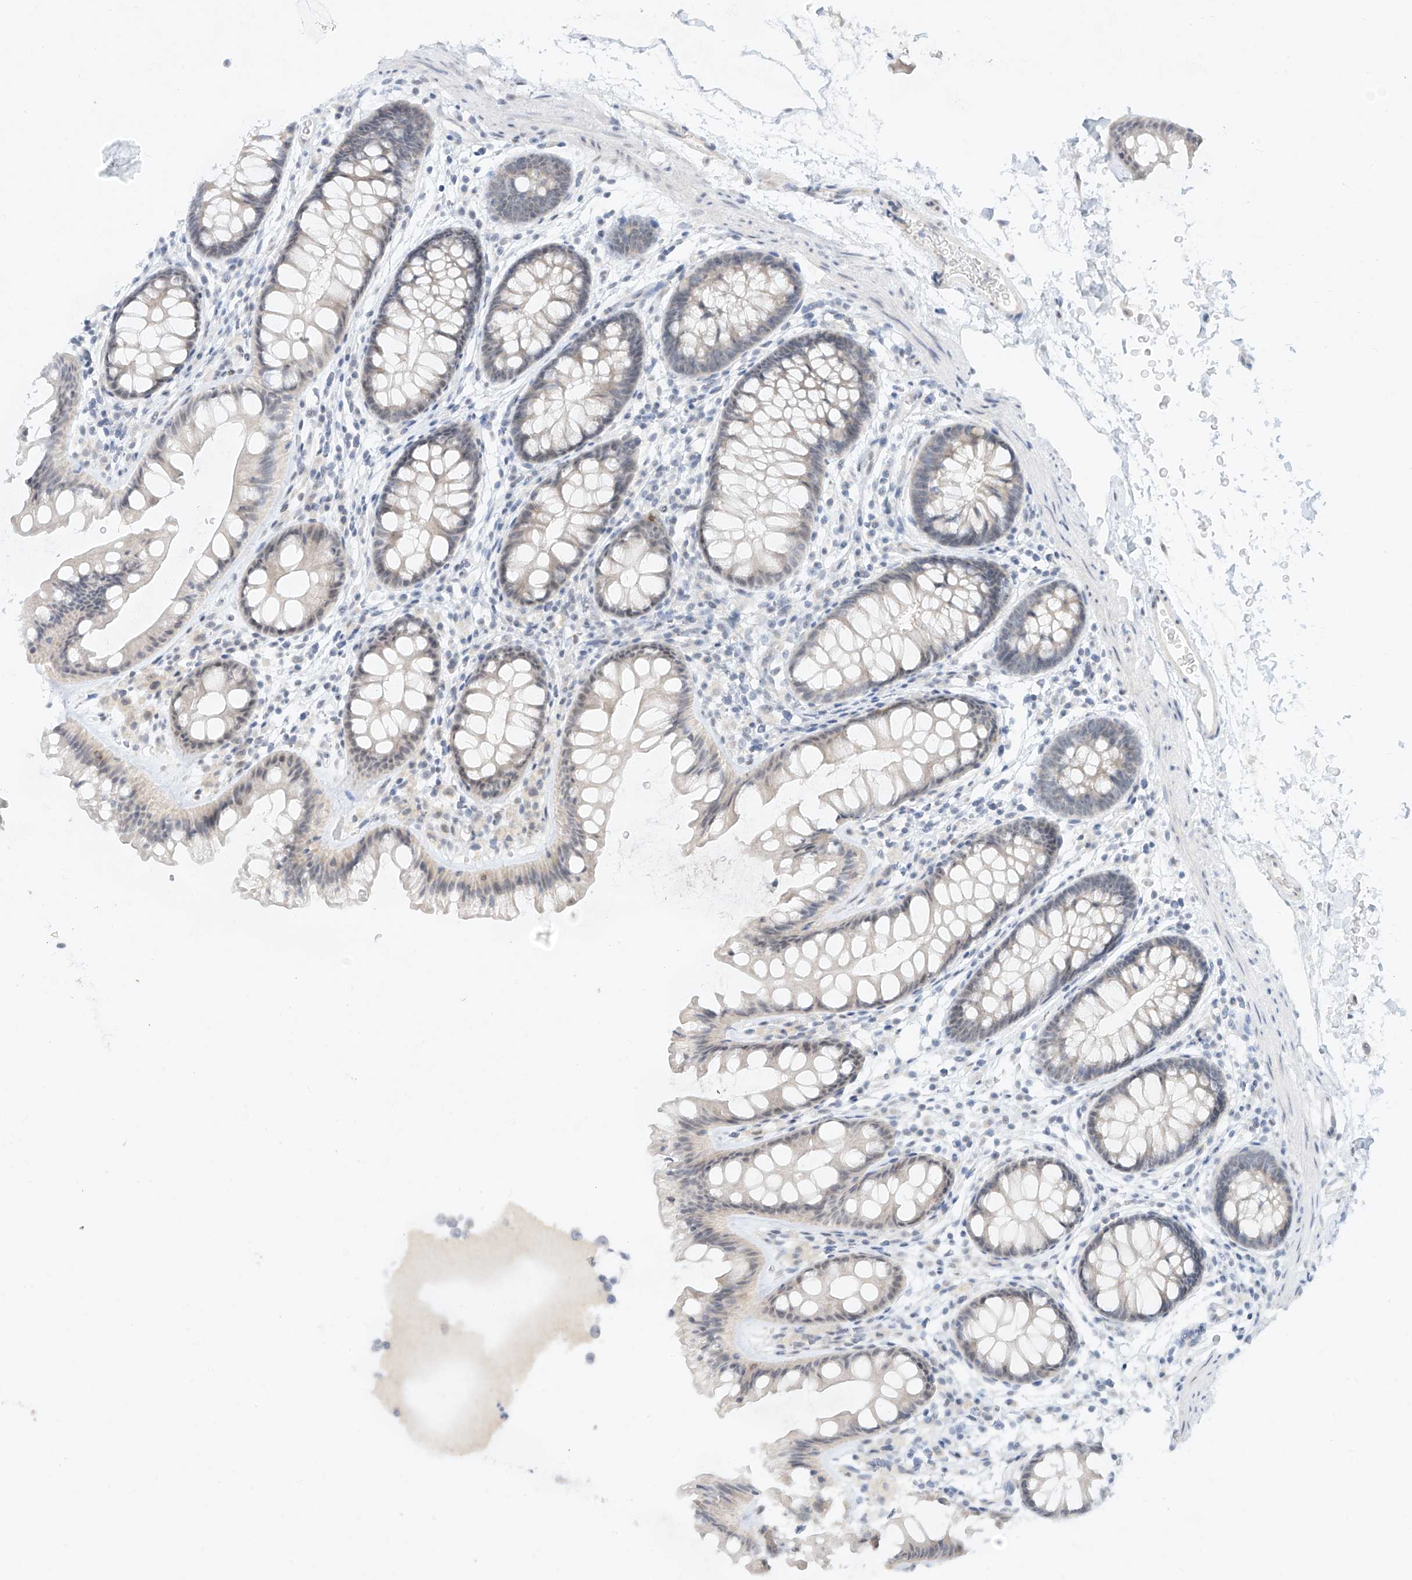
{"staining": {"intensity": "negative", "quantity": "none", "location": "none"}, "tissue": "colon", "cell_type": "Endothelial cells", "image_type": "normal", "snomed": [{"axis": "morphology", "description": "Normal tissue, NOS"}, {"axis": "topography", "description": "Colon"}], "caption": "An immunohistochemistry (IHC) photomicrograph of normal colon is shown. There is no staining in endothelial cells of colon. (DAB IHC with hematoxylin counter stain).", "gene": "TASP1", "patient": {"sex": "female", "age": 62}}